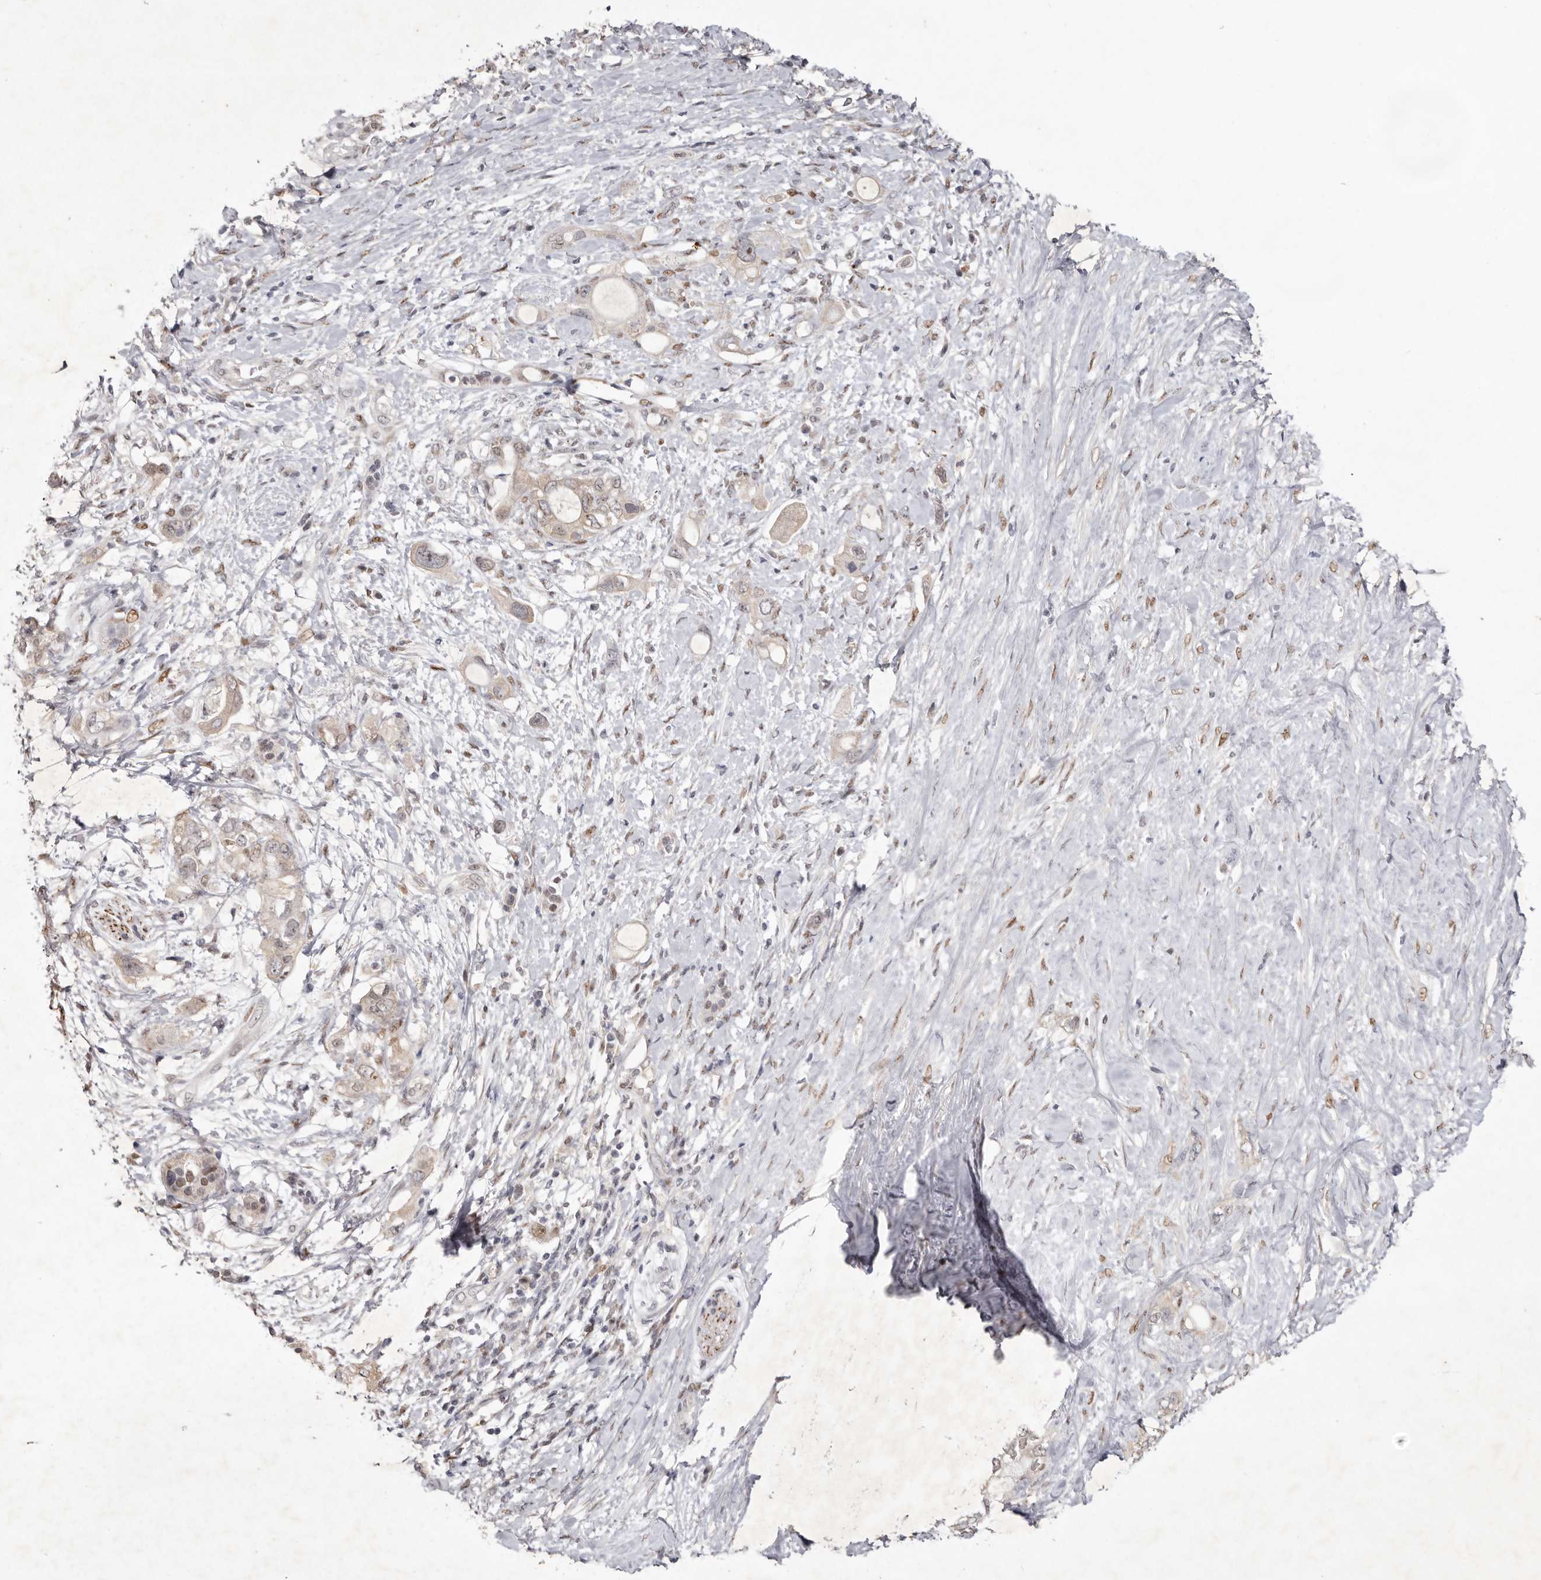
{"staining": {"intensity": "weak", "quantity": ">75%", "location": "cytoplasmic/membranous"}, "tissue": "pancreatic cancer", "cell_type": "Tumor cells", "image_type": "cancer", "snomed": [{"axis": "morphology", "description": "Adenocarcinoma, NOS"}, {"axis": "topography", "description": "Pancreas"}], "caption": "Pancreatic cancer (adenocarcinoma) tissue shows weak cytoplasmic/membranous expression in approximately >75% of tumor cells, visualized by immunohistochemistry. The protein of interest is stained brown, and the nuclei are stained in blue (DAB IHC with brightfield microscopy, high magnification).", "gene": "TADA1", "patient": {"sex": "female", "age": 56}}